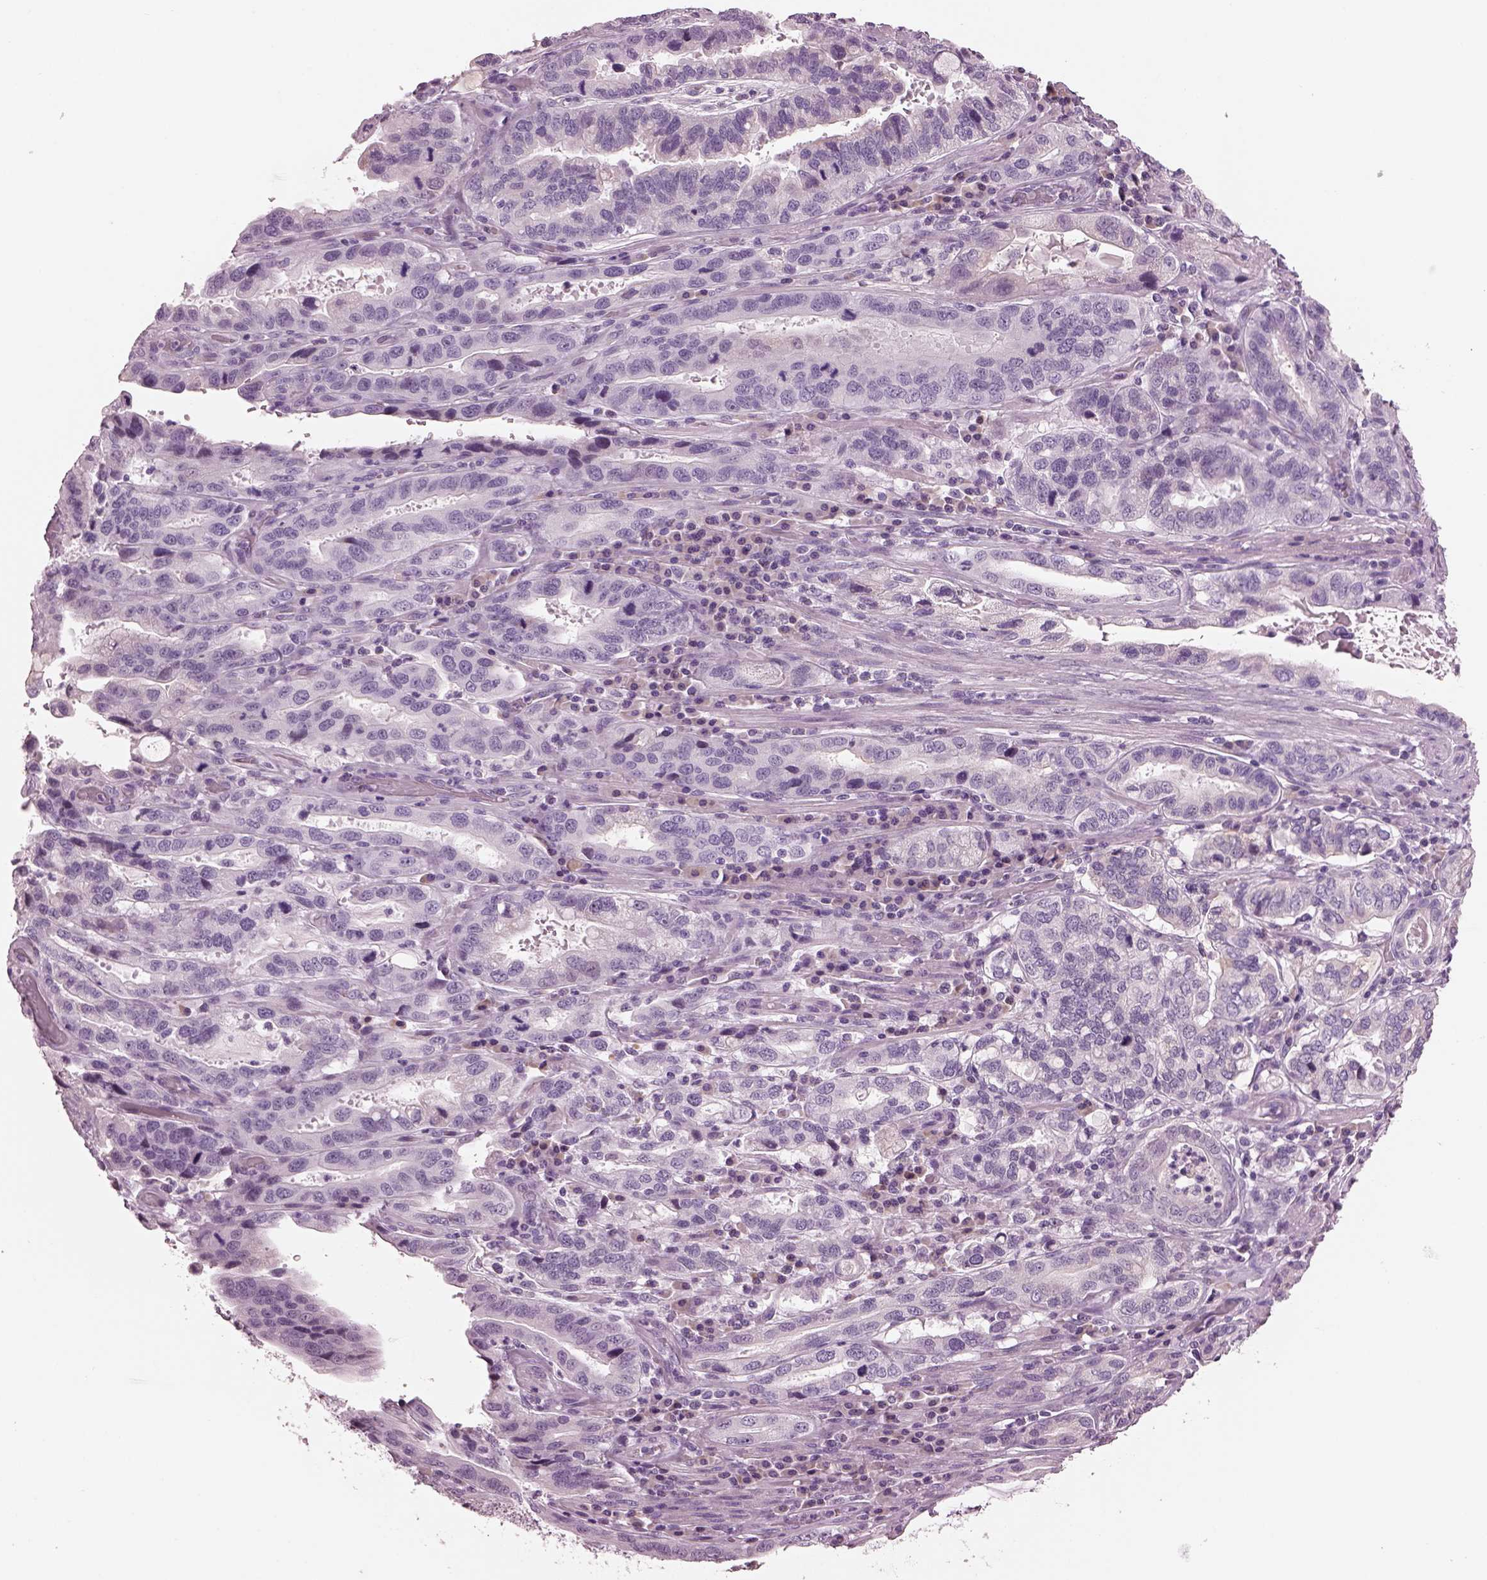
{"staining": {"intensity": "negative", "quantity": "none", "location": "none"}, "tissue": "stomach cancer", "cell_type": "Tumor cells", "image_type": "cancer", "snomed": [{"axis": "morphology", "description": "Adenocarcinoma, NOS"}, {"axis": "topography", "description": "Stomach, lower"}], "caption": "This is an immunohistochemistry (IHC) micrograph of adenocarcinoma (stomach). There is no staining in tumor cells.", "gene": "CYLC1", "patient": {"sex": "female", "age": 76}}